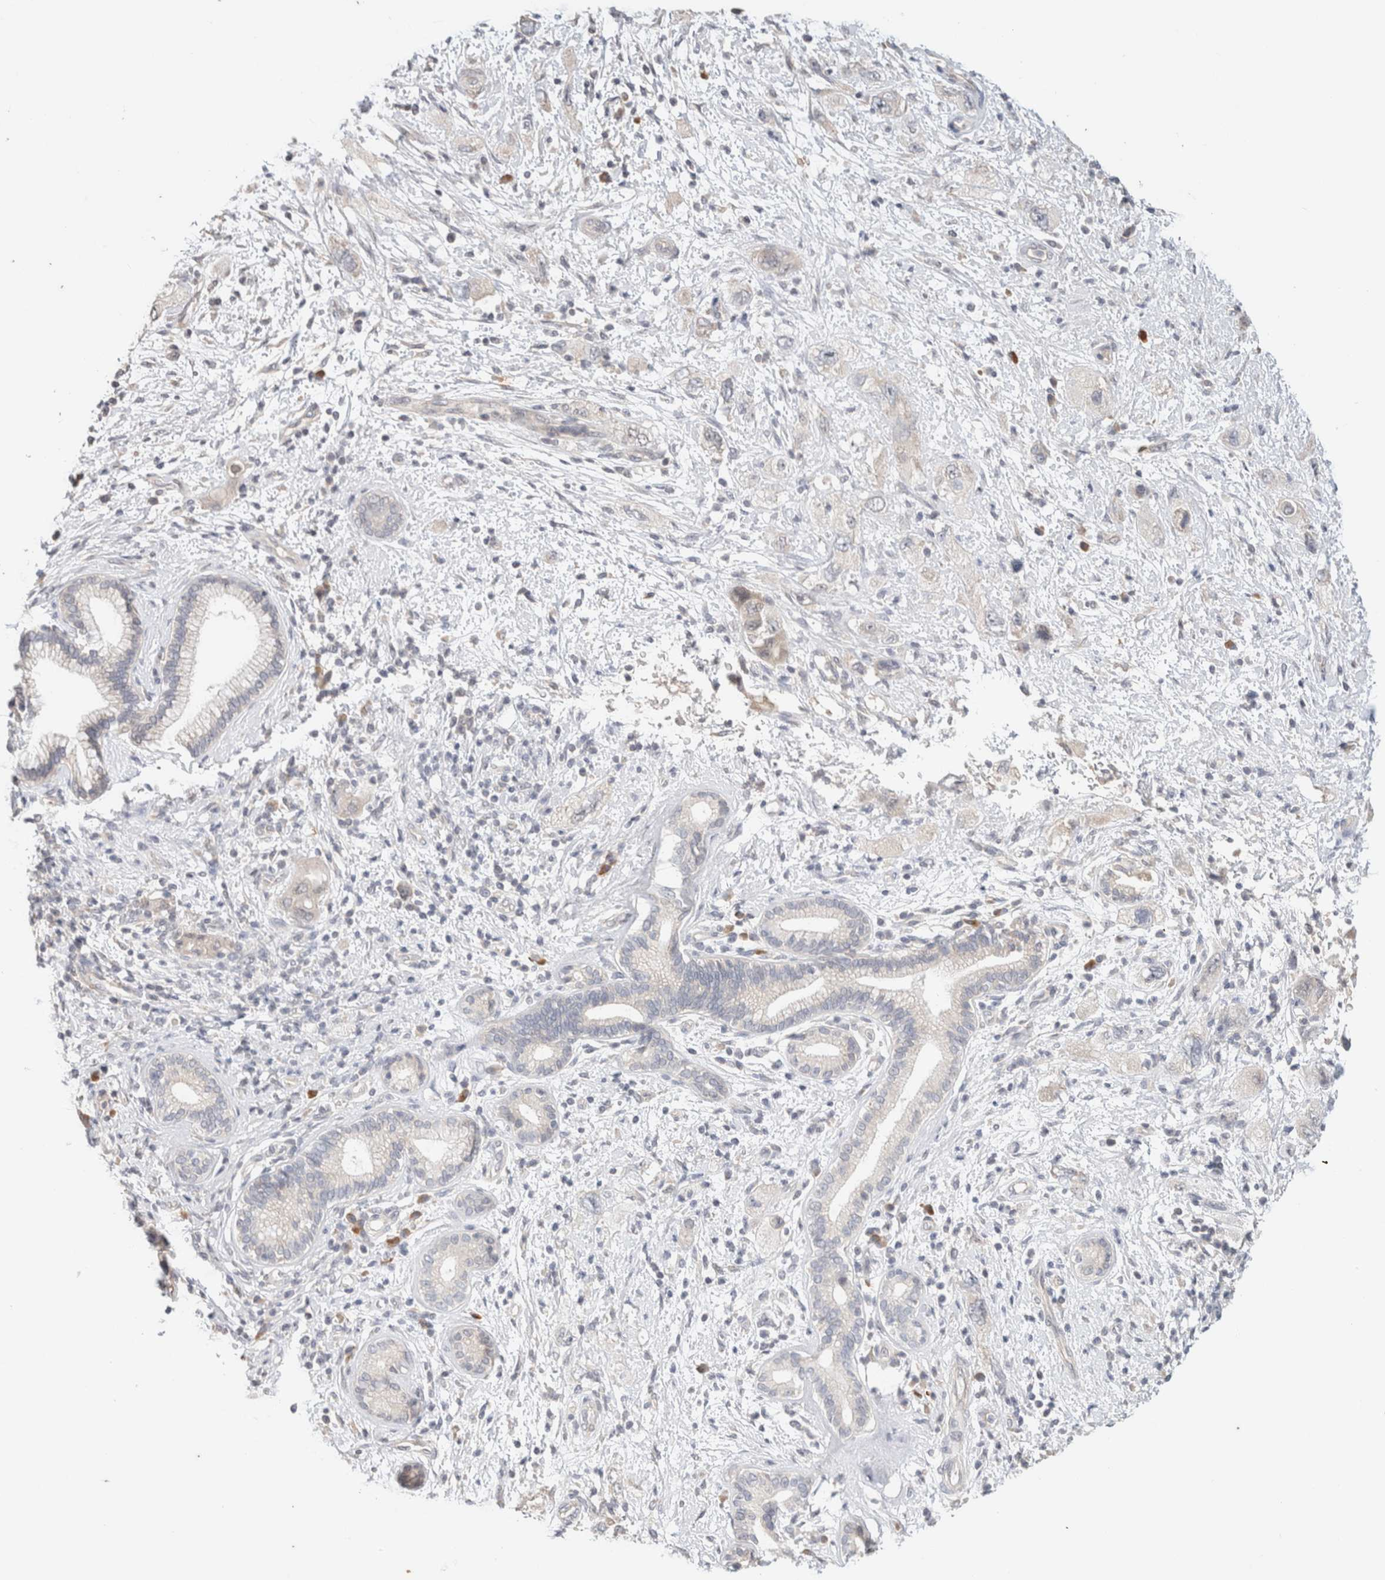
{"staining": {"intensity": "negative", "quantity": "none", "location": "none"}, "tissue": "pancreatic cancer", "cell_type": "Tumor cells", "image_type": "cancer", "snomed": [{"axis": "morphology", "description": "Adenocarcinoma, NOS"}, {"axis": "topography", "description": "Pancreas"}], "caption": "Human pancreatic cancer (adenocarcinoma) stained for a protein using immunohistochemistry reveals no expression in tumor cells.", "gene": "SPRTN", "patient": {"sex": "female", "age": 73}}